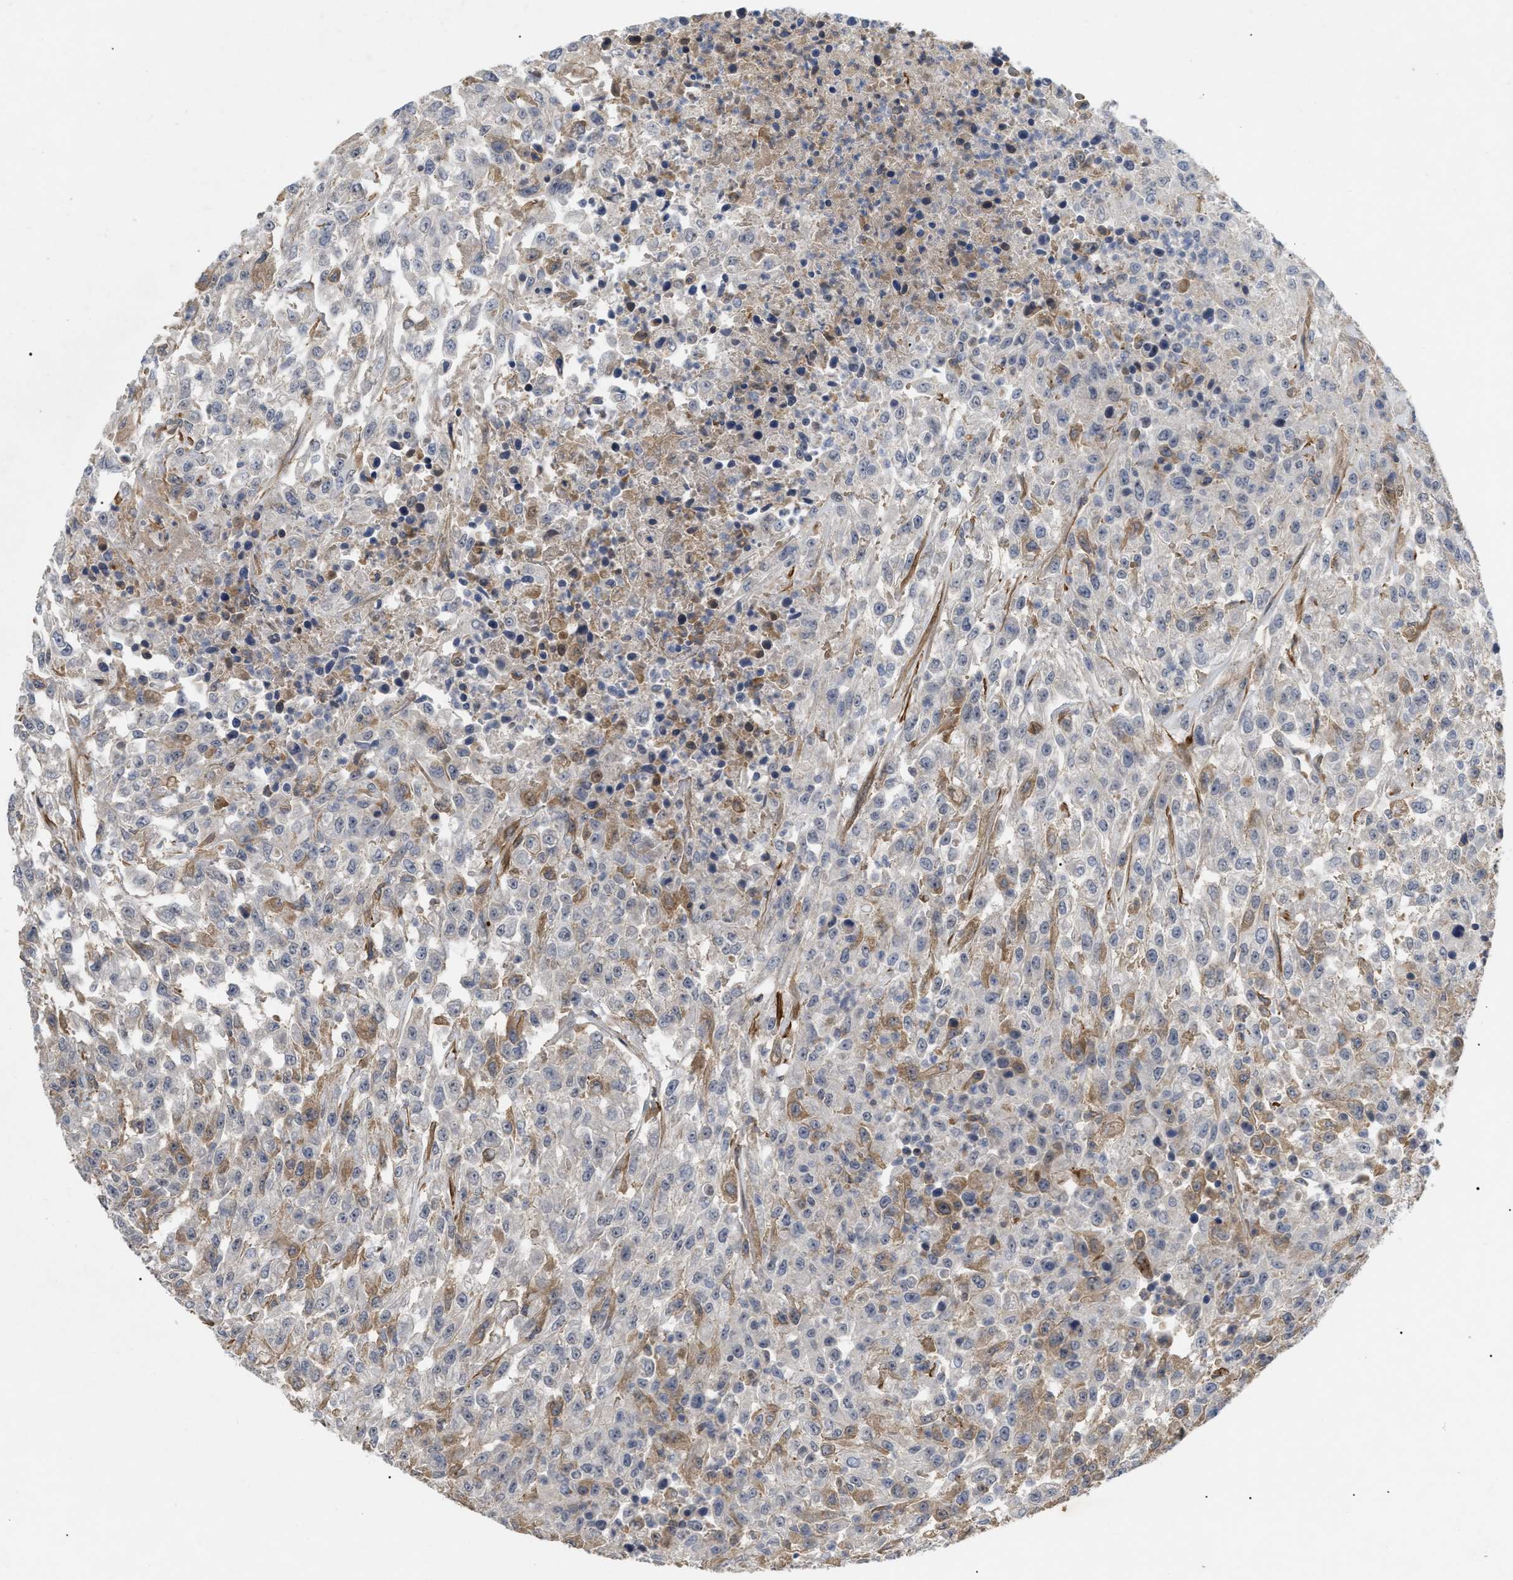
{"staining": {"intensity": "moderate", "quantity": "25%-75%", "location": "cytoplasmic/membranous"}, "tissue": "urothelial cancer", "cell_type": "Tumor cells", "image_type": "cancer", "snomed": [{"axis": "morphology", "description": "Urothelial carcinoma, High grade"}, {"axis": "topography", "description": "Urinary bladder"}], "caption": "Tumor cells show medium levels of moderate cytoplasmic/membranous staining in approximately 25%-75% of cells in urothelial cancer.", "gene": "ST6GALNAC6", "patient": {"sex": "male", "age": 46}}